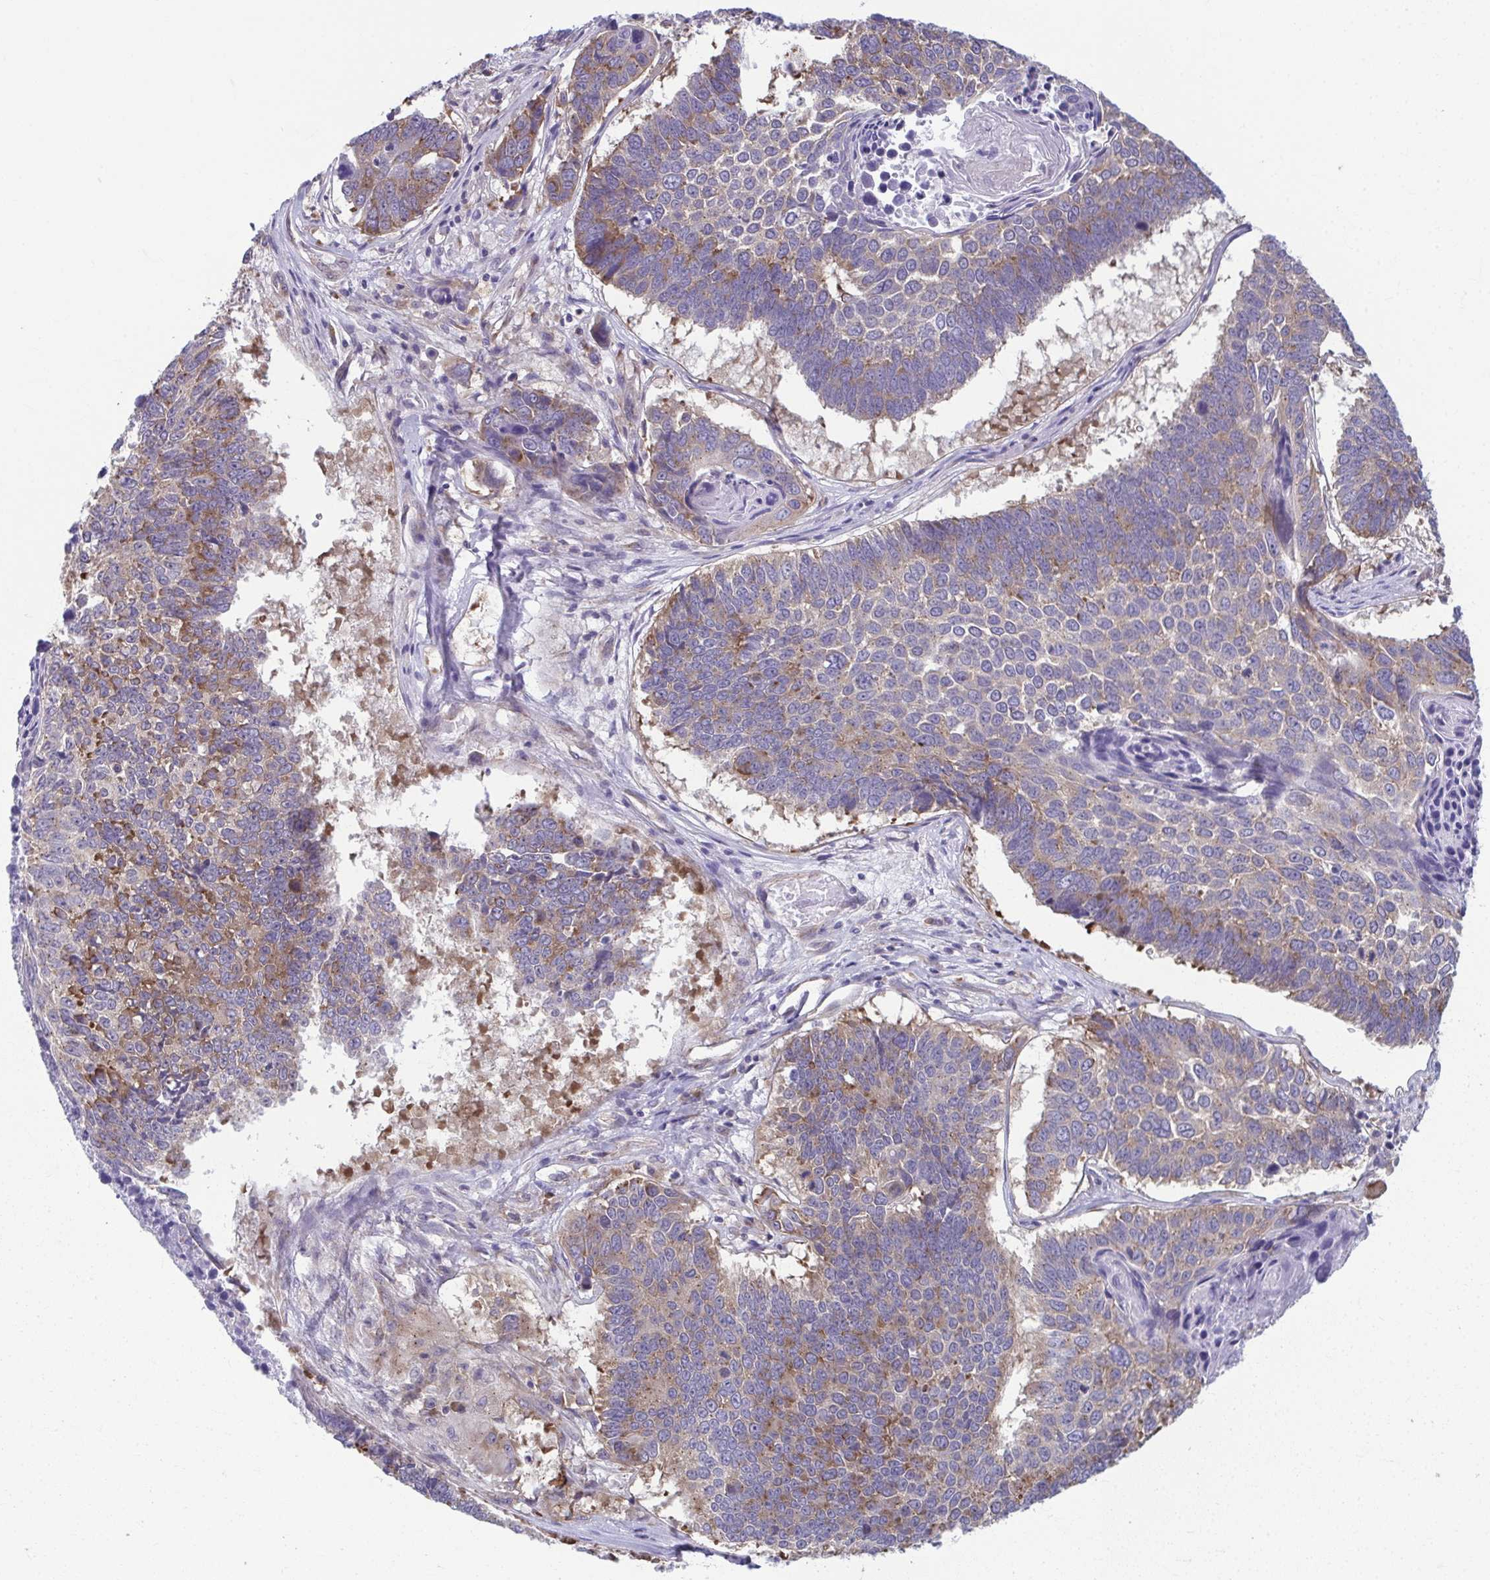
{"staining": {"intensity": "weak", "quantity": "25%-75%", "location": "cytoplasmic/membranous"}, "tissue": "lung cancer", "cell_type": "Tumor cells", "image_type": "cancer", "snomed": [{"axis": "morphology", "description": "Squamous cell carcinoma, NOS"}, {"axis": "topography", "description": "Lung"}], "caption": "The micrograph demonstrates immunohistochemical staining of squamous cell carcinoma (lung). There is weak cytoplasmic/membranous staining is identified in about 25%-75% of tumor cells.", "gene": "TMEM108", "patient": {"sex": "male", "age": 73}}